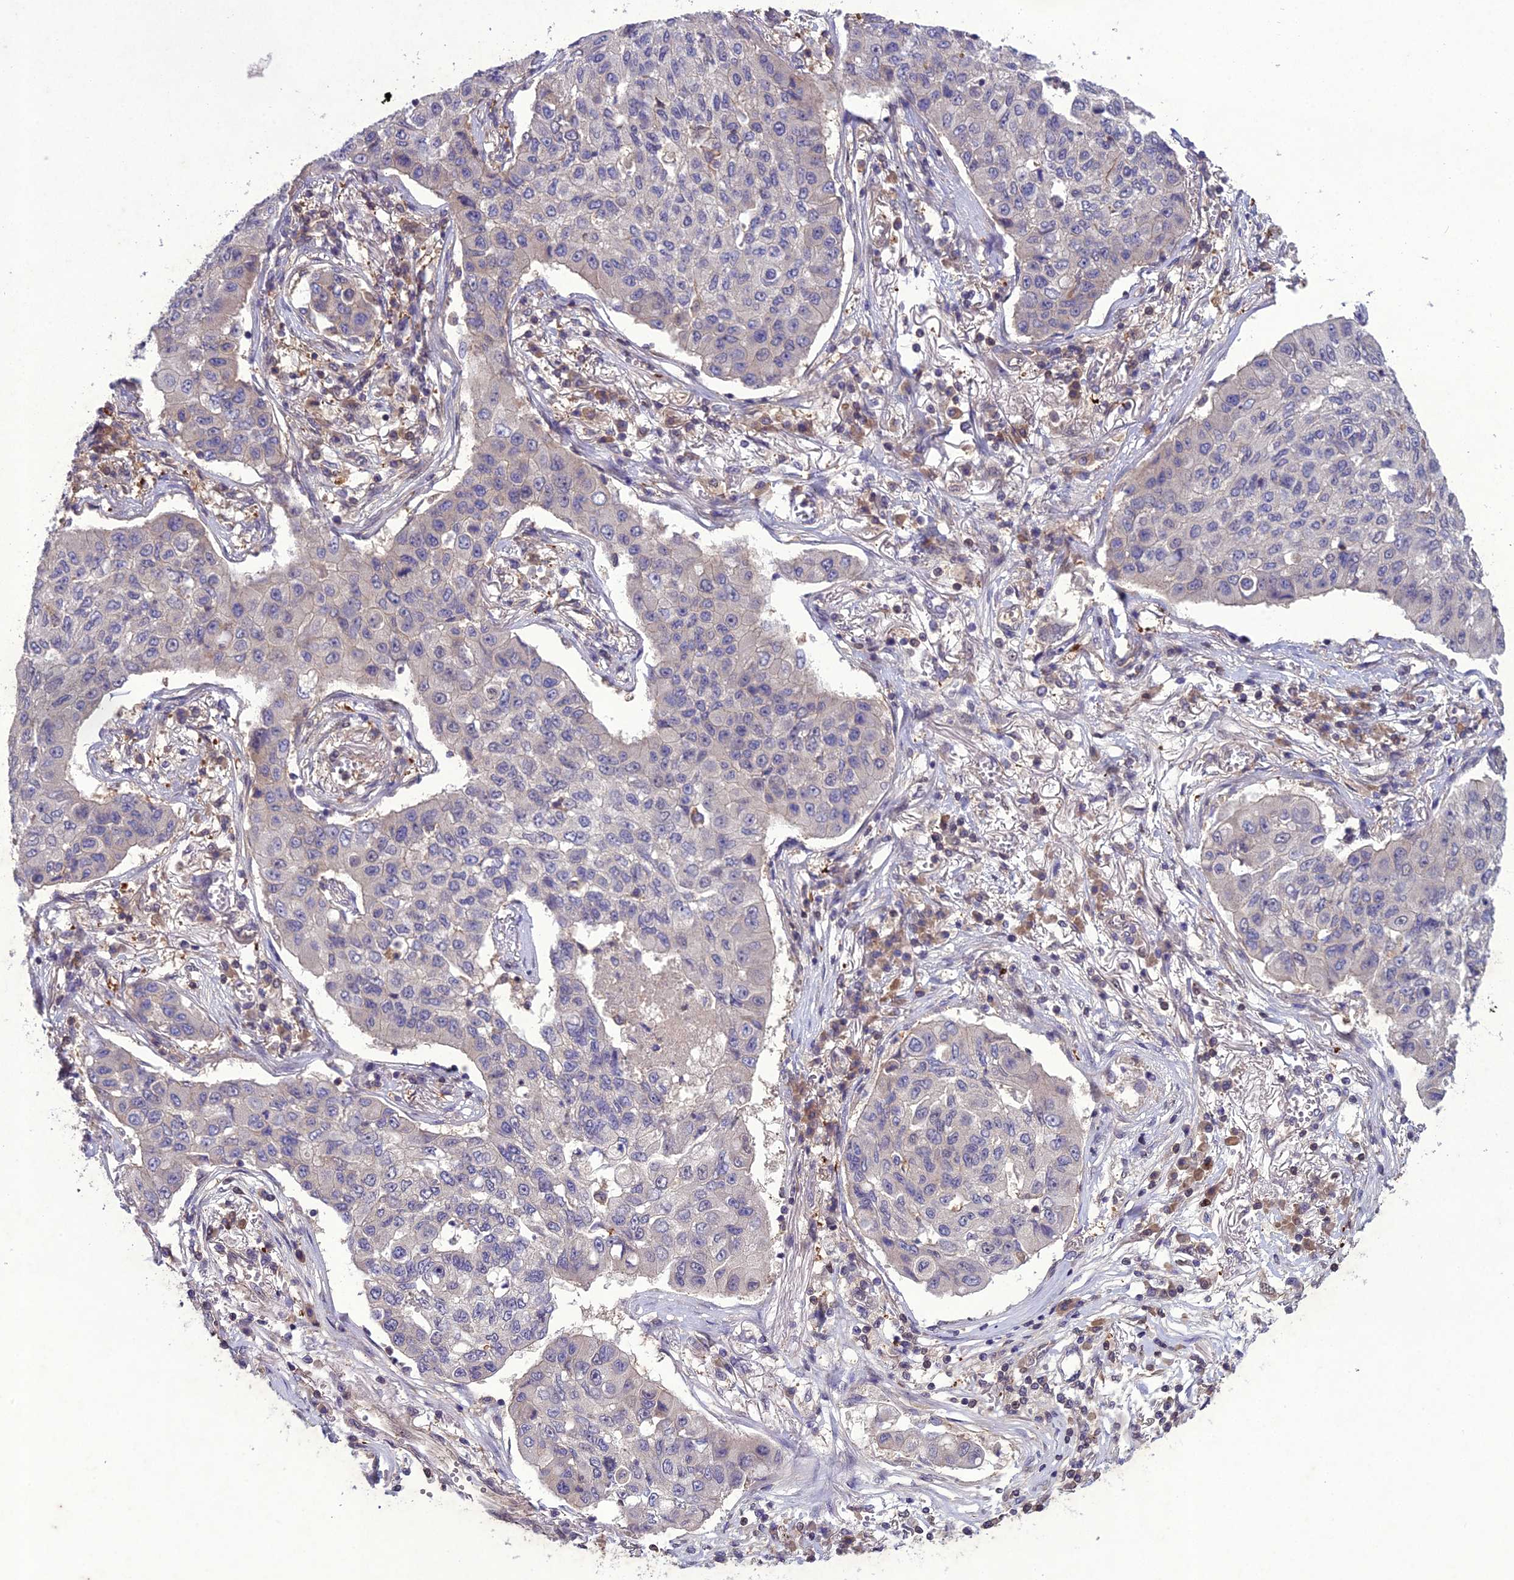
{"staining": {"intensity": "negative", "quantity": "none", "location": "none"}, "tissue": "lung cancer", "cell_type": "Tumor cells", "image_type": "cancer", "snomed": [{"axis": "morphology", "description": "Squamous cell carcinoma, NOS"}, {"axis": "topography", "description": "Lung"}], "caption": "Tumor cells show no significant protein expression in lung squamous cell carcinoma.", "gene": "GDF6", "patient": {"sex": "male", "age": 74}}